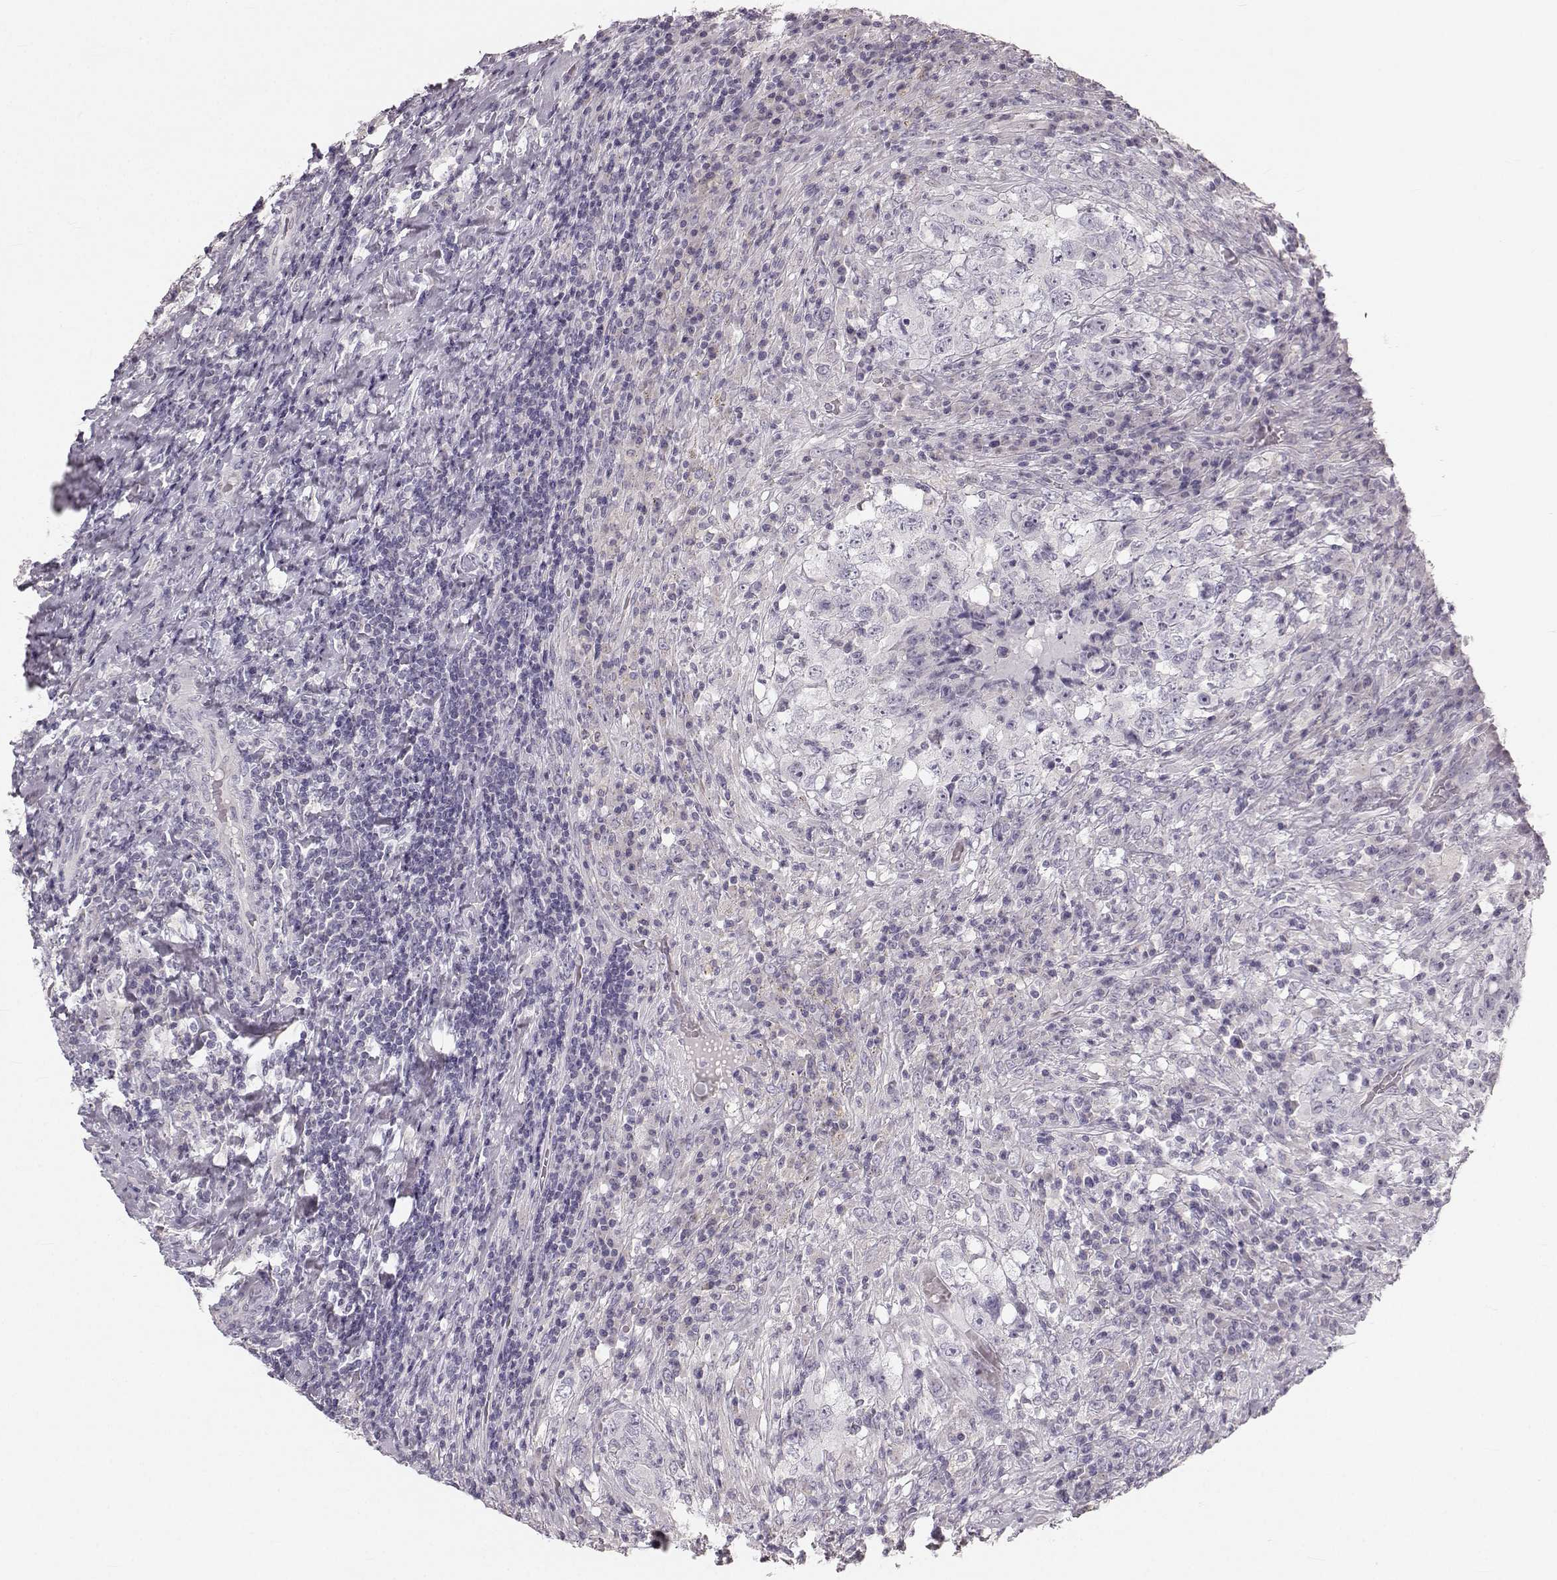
{"staining": {"intensity": "negative", "quantity": "none", "location": "none"}, "tissue": "testis cancer", "cell_type": "Tumor cells", "image_type": "cancer", "snomed": [{"axis": "morphology", "description": "Necrosis, NOS"}, {"axis": "morphology", "description": "Carcinoma, Embryonal, NOS"}, {"axis": "topography", "description": "Testis"}], "caption": "This is an IHC photomicrograph of testis embryonal carcinoma. There is no expression in tumor cells.", "gene": "OIP5", "patient": {"sex": "male", "age": 19}}